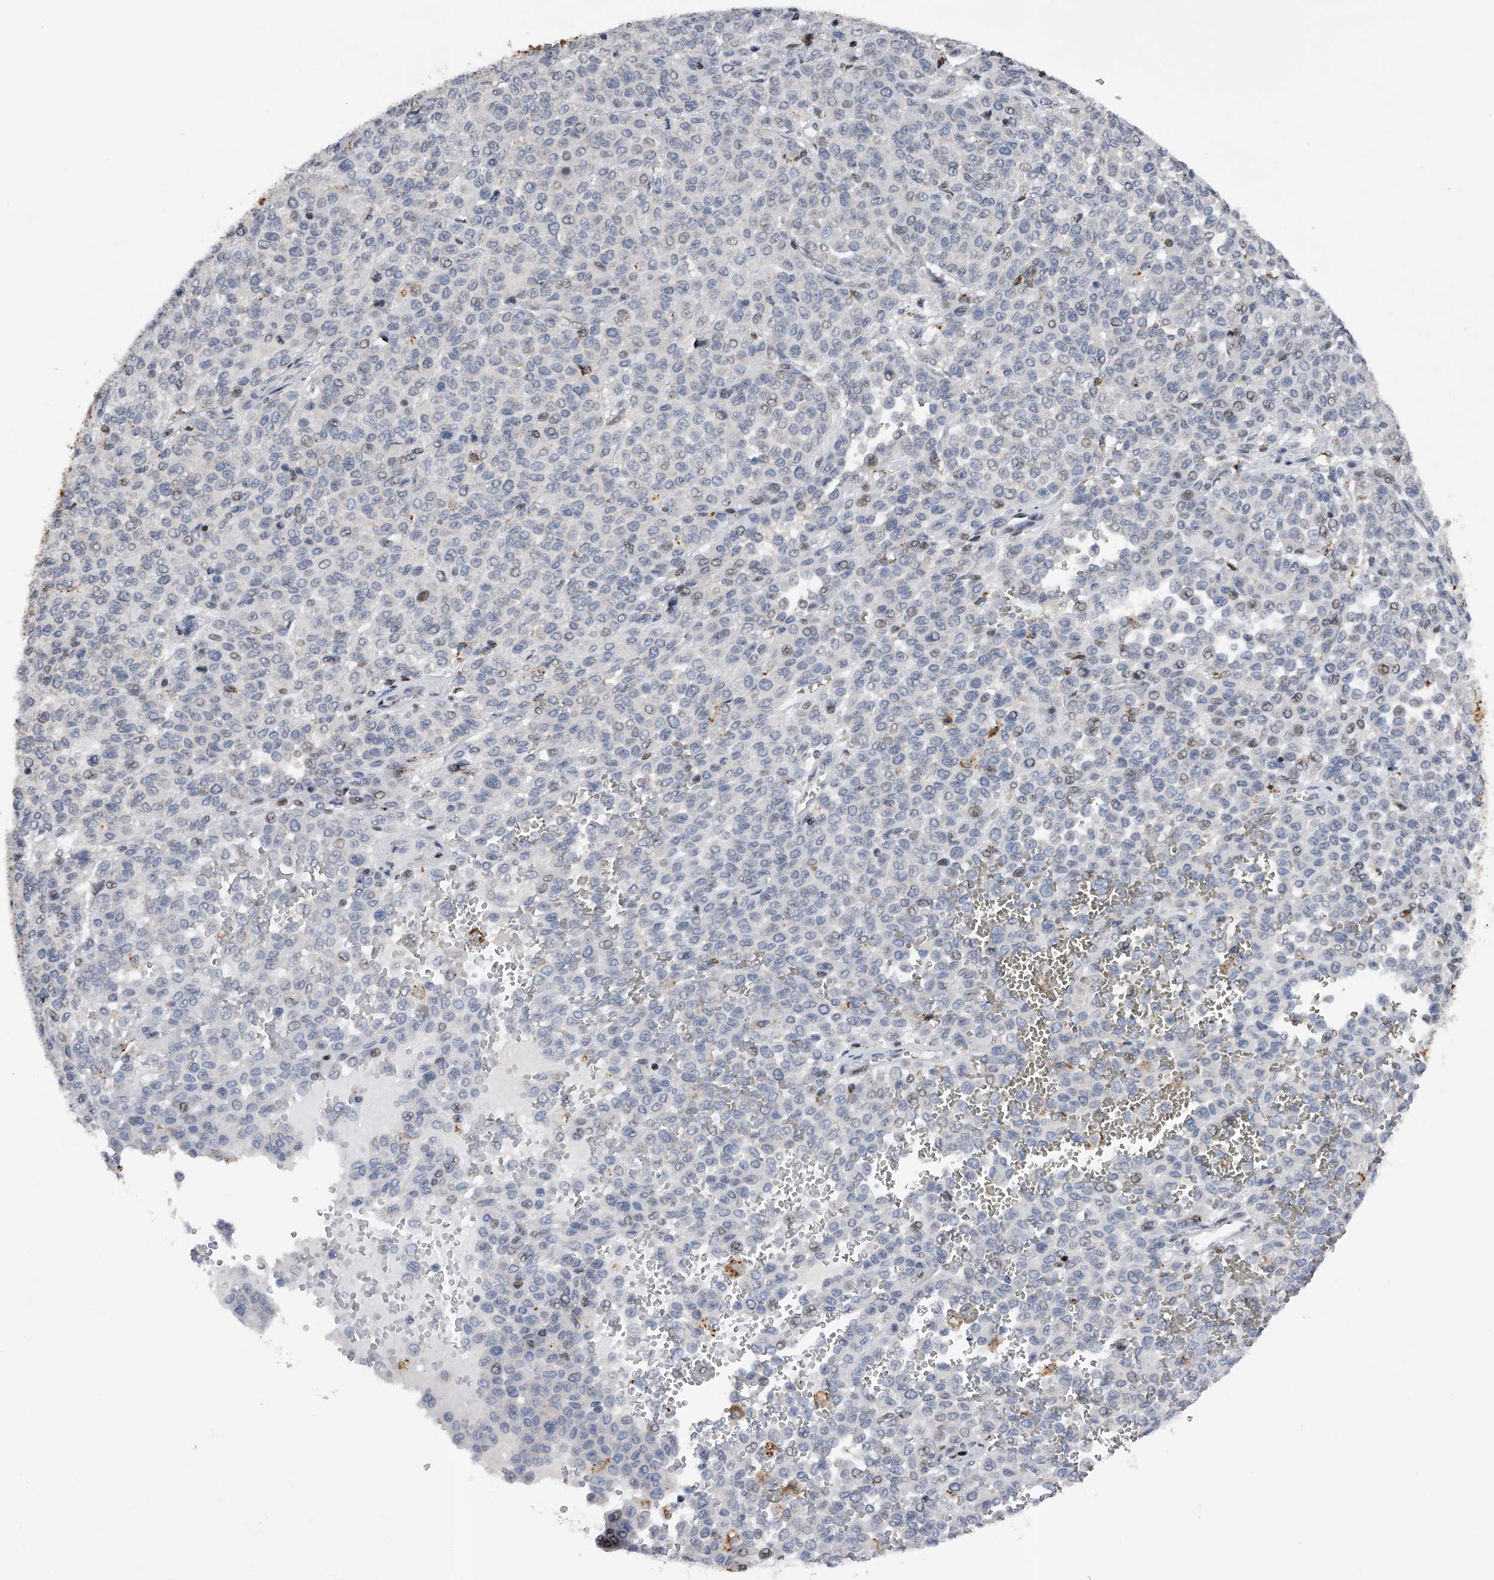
{"staining": {"intensity": "negative", "quantity": "none", "location": "none"}, "tissue": "melanoma", "cell_type": "Tumor cells", "image_type": "cancer", "snomed": [{"axis": "morphology", "description": "Malignant melanoma, Metastatic site"}, {"axis": "topography", "description": "Pancreas"}], "caption": "This is an IHC image of human melanoma. There is no positivity in tumor cells.", "gene": "RWDD2A", "patient": {"sex": "female", "age": 30}}